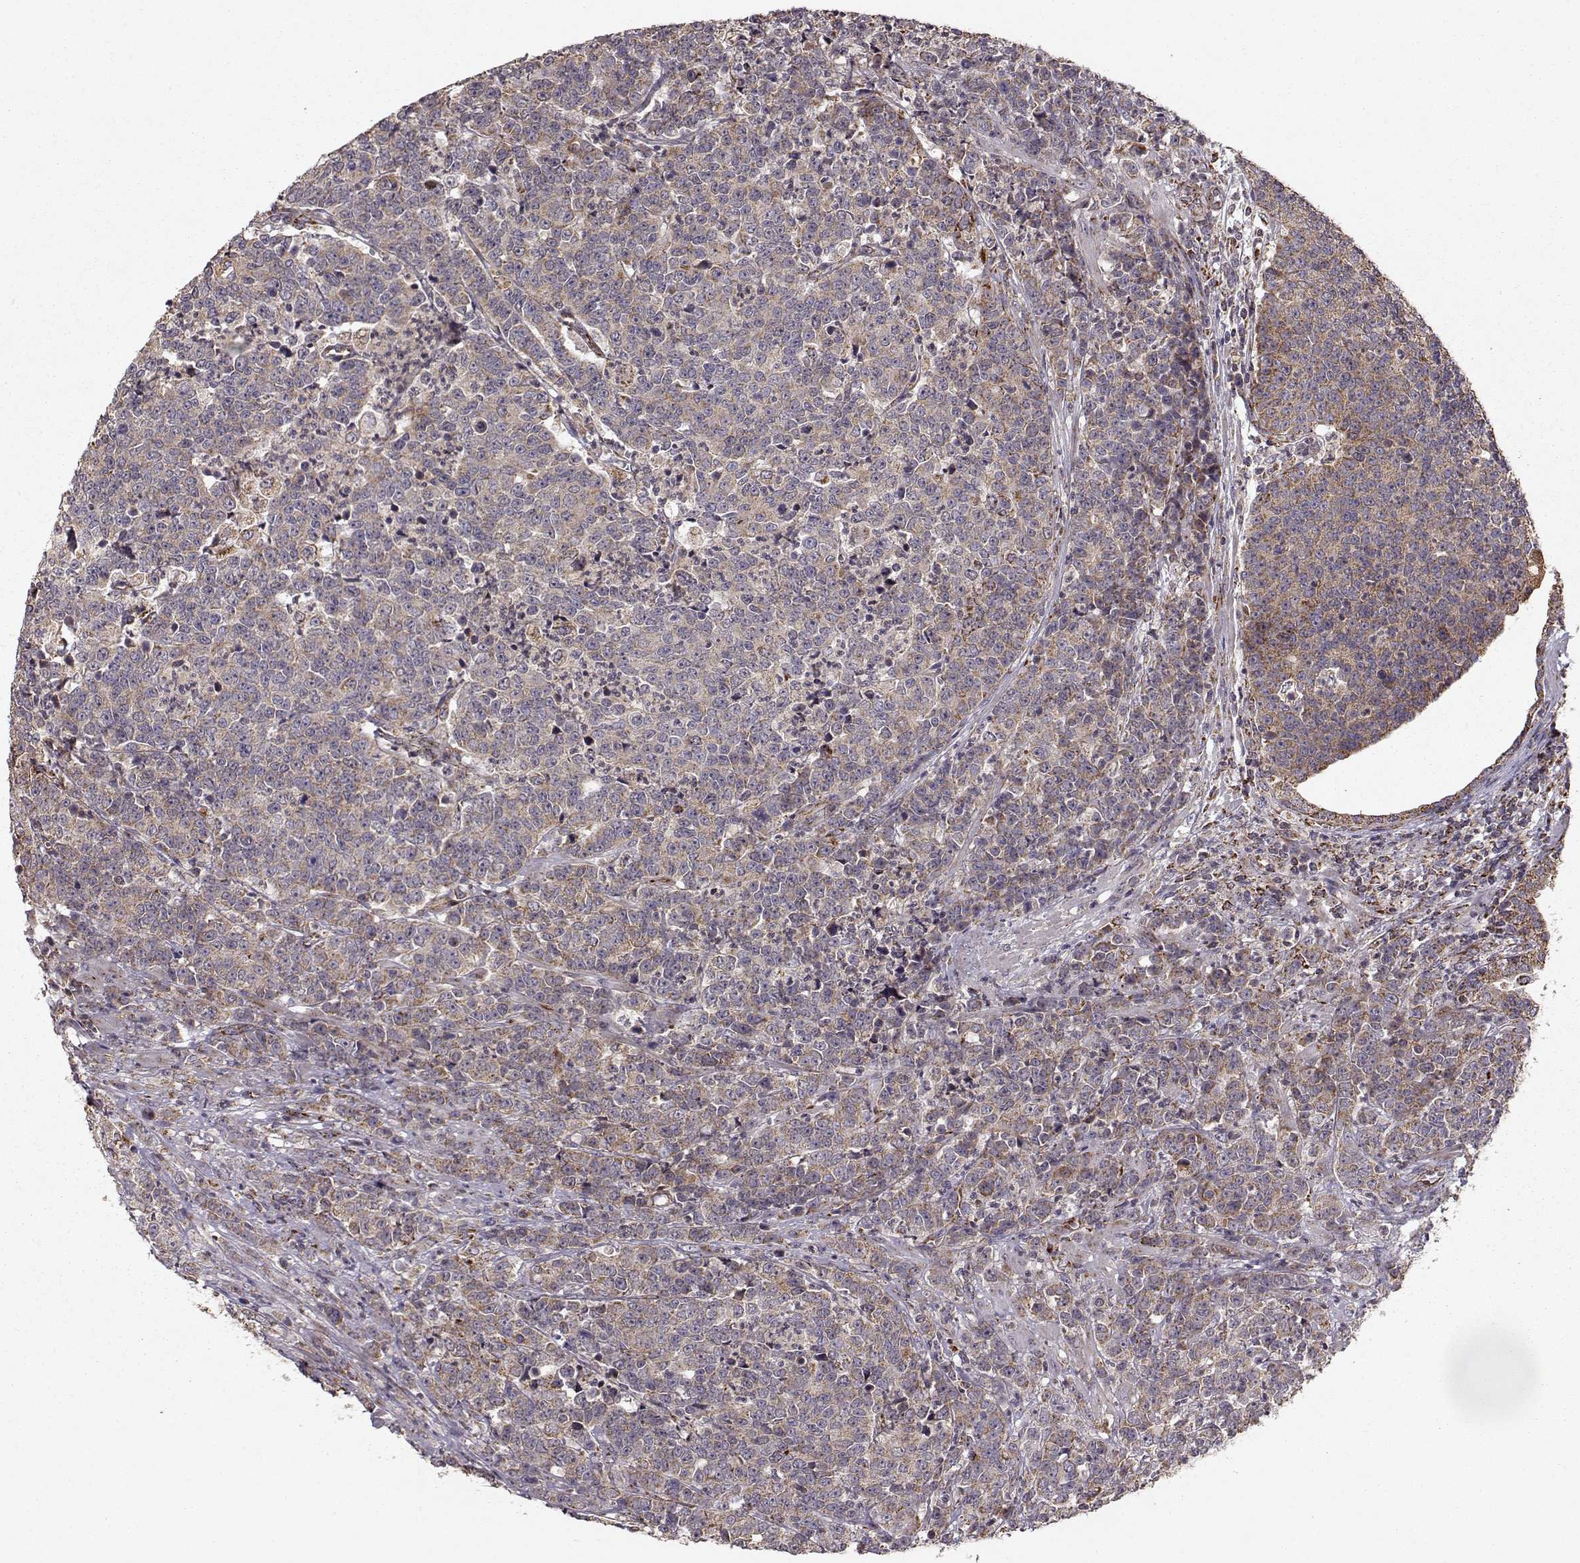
{"staining": {"intensity": "weak", "quantity": ">75%", "location": "cytoplasmic/membranous"}, "tissue": "prostate cancer", "cell_type": "Tumor cells", "image_type": "cancer", "snomed": [{"axis": "morphology", "description": "Adenocarcinoma, NOS"}, {"axis": "topography", "description": "Prostate"}], "caption": "This image demonstrates immunohistochemistry (IHC) staining of prostate adenocarcinoma, with low weak cytoplasmic/membranous staining in approximately >75% of tumor cells.", "gene": "CMTM3", "patient": {"sex": "male", "age": 67}}